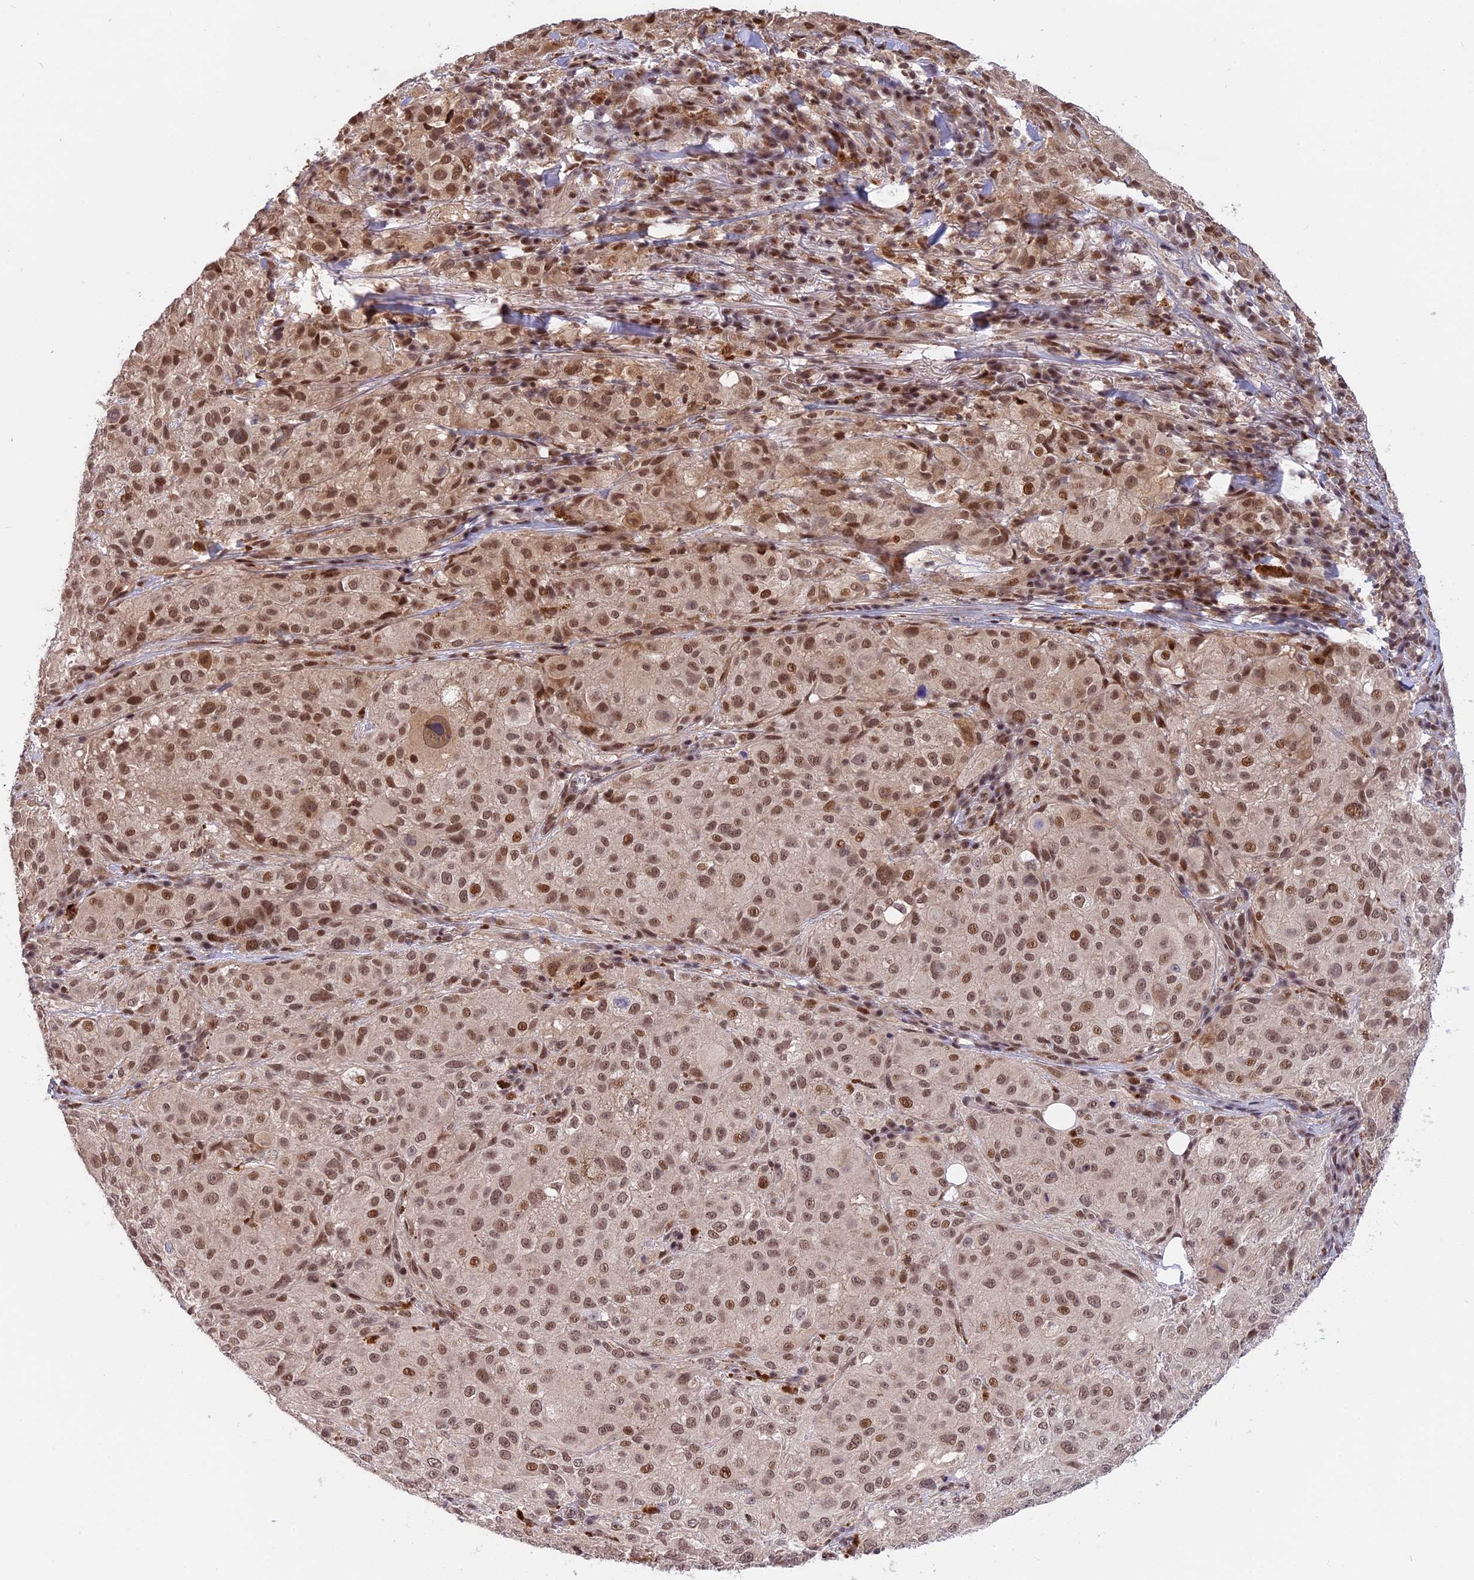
{"staining": {"intensity": "moderate", "quantity": ">75%", "location": "nuclear"}, "tissue": "melanoma", "cell_type": "Tumor cells", "image_type": "cancer", "snomed": [{"axis": "morphology", "description": "Necrosis, NOS"}, {"axis": "morphology", "description": "Malignant melanoma, NOS"}, {"axis": "topography", "description": "Skin"}], "caption": "A micrograph of melanoma stained for a protein exhibits moderate nuclear brown staining in tumor cells.", "gene": "POLR2C", "patient": {"sex": "female", "age": 87}}